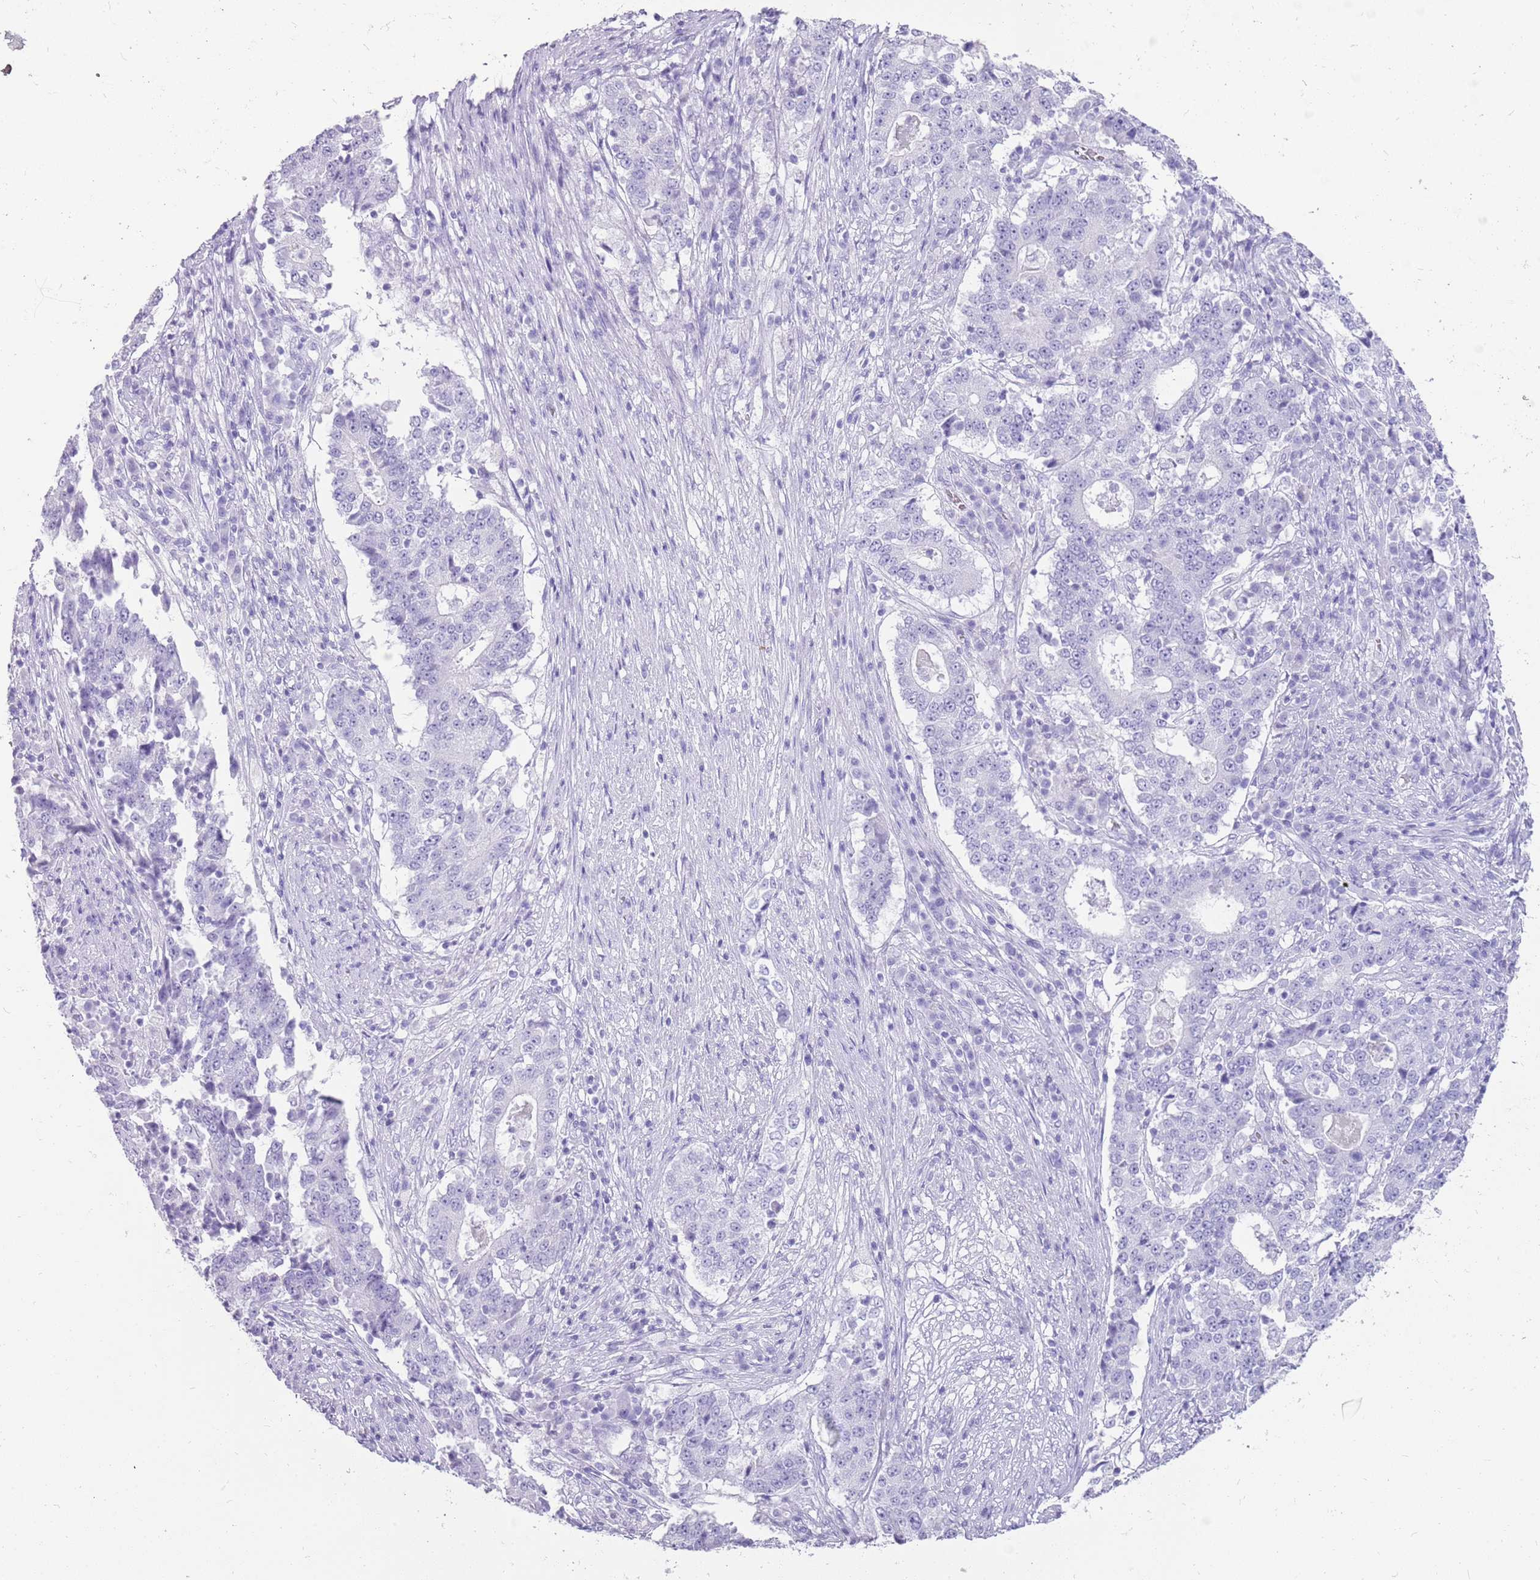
{"staining": {"intensity": "negative", "quantity": "none", "location": "none"}, "tissue": "stomach cancer", "cell_type": "Tumor cells", "image_type": "cancer", "snomed": [{"axis": "morphology", "description": "Adenocarcinoma, NOS"}, {"axis": "topography", "description": "Stomach"}], "caption": "An immunohistochemistry (IHC) micrograph of stomach adenocarcinoma is shown. There is no staining in tumor cells of stomach adenocarcinoma. (Brightfield microscopy of DAB (3,3'-diaminobenzidine) immunohistochemistry at high magnification).", "gene": "NBPF3", "patient": {"sex": "male", "age": 59}}